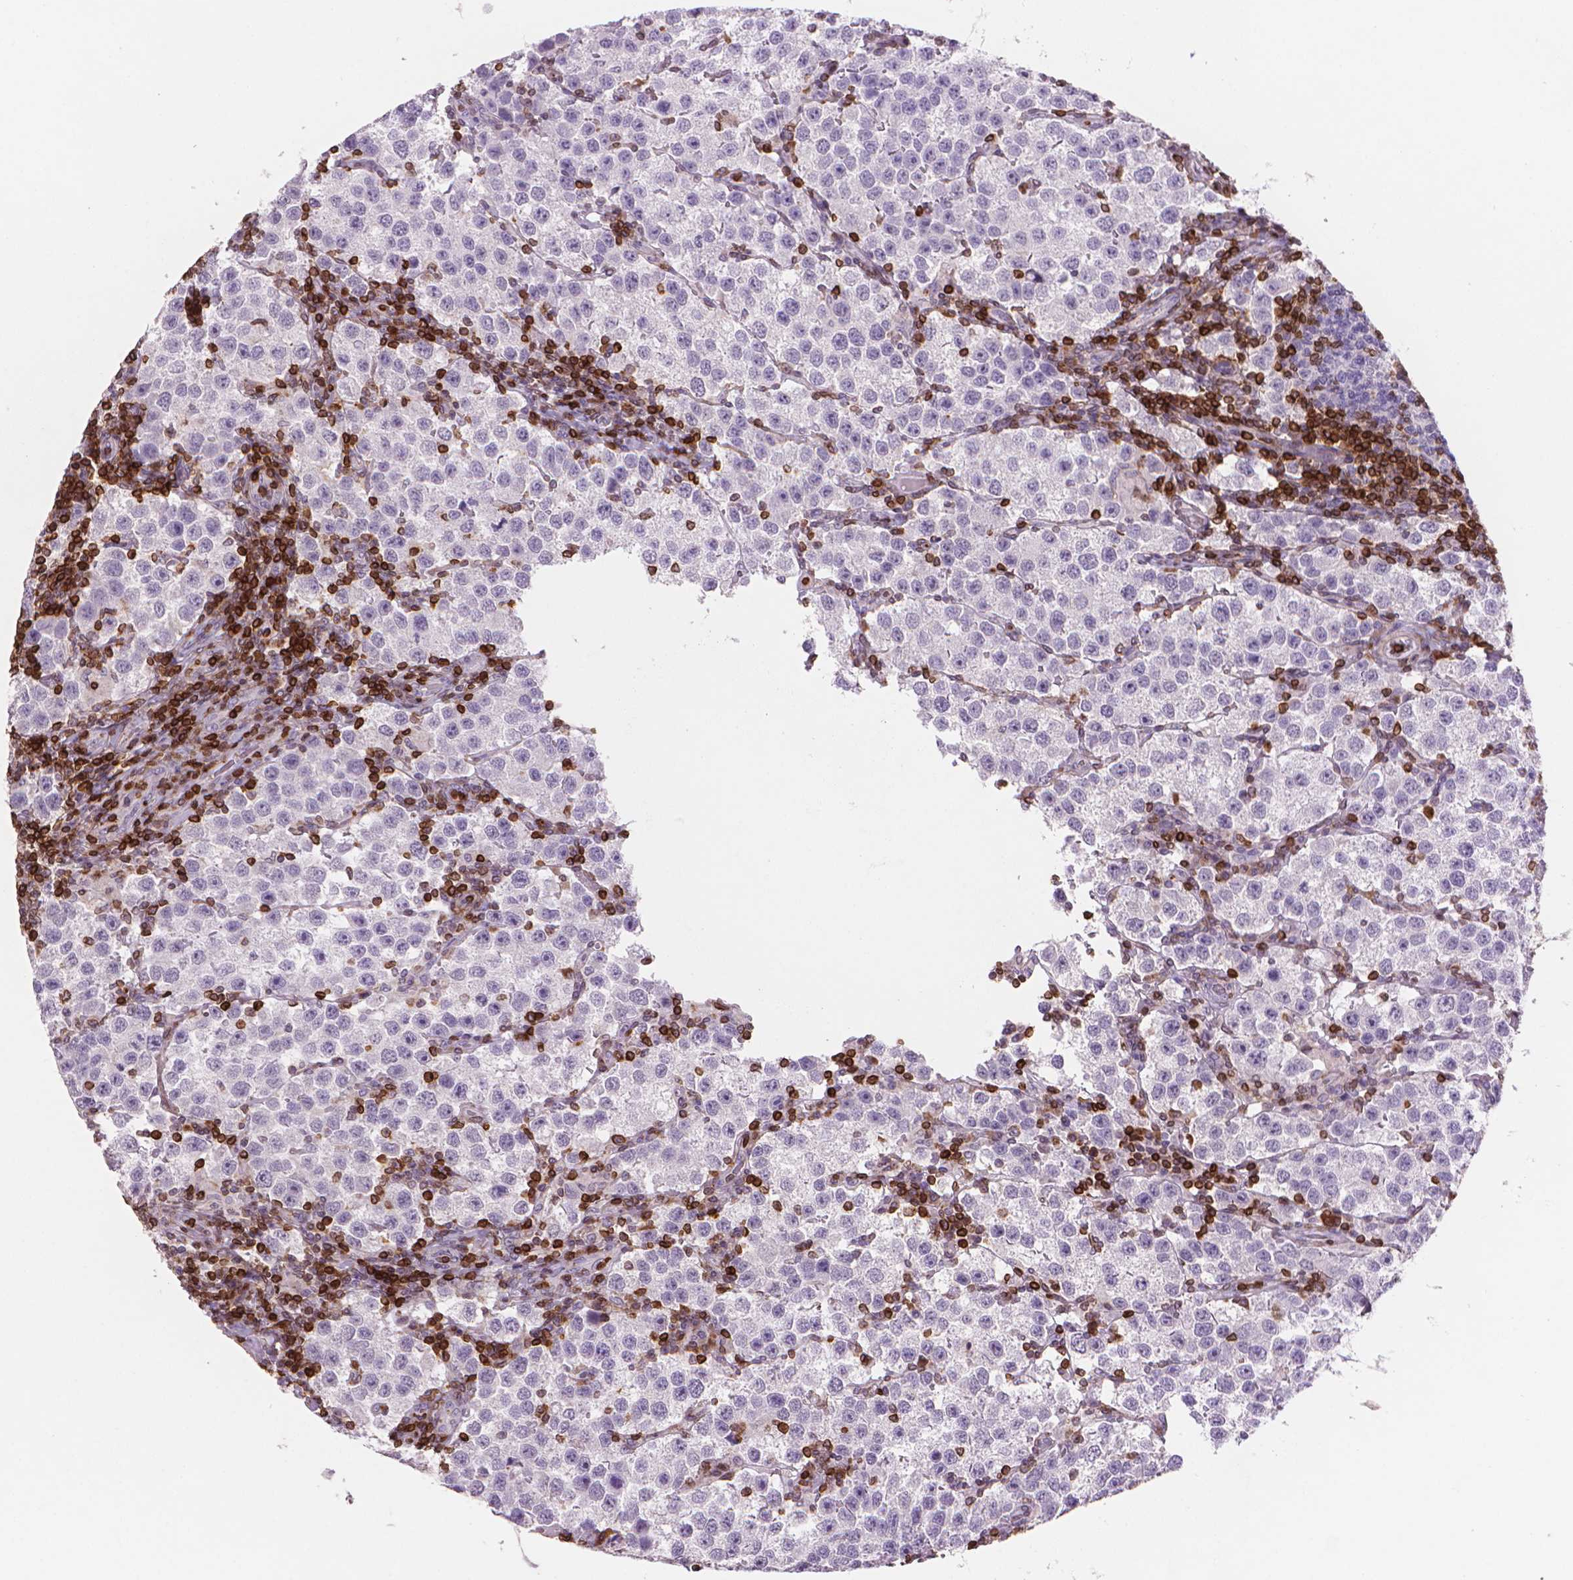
{"staining": {"intensity": "negative", "quantity": "none", "location": "none"}, "tissue": "testis cancer", "cell_type": "Tumor cells", "image_type": "cancer", "snomed": [{"axis": "morphology", "description": "Seminoma, NOS"}, {"axis": "topography", "description": "Testis"}], "caption": "Testis seminoma was stained to show a protein in brown. There is no significant positivity in tumor cells. The staining was performed using DAB (3,3'-diaminobenzidine) to visualize the protein expression in brown, while the nuclei were stained in blue with hematoxylin (Magnification: 20x).", "gene": "BCL2", "patient": {"sex": "male", "age": 37}}